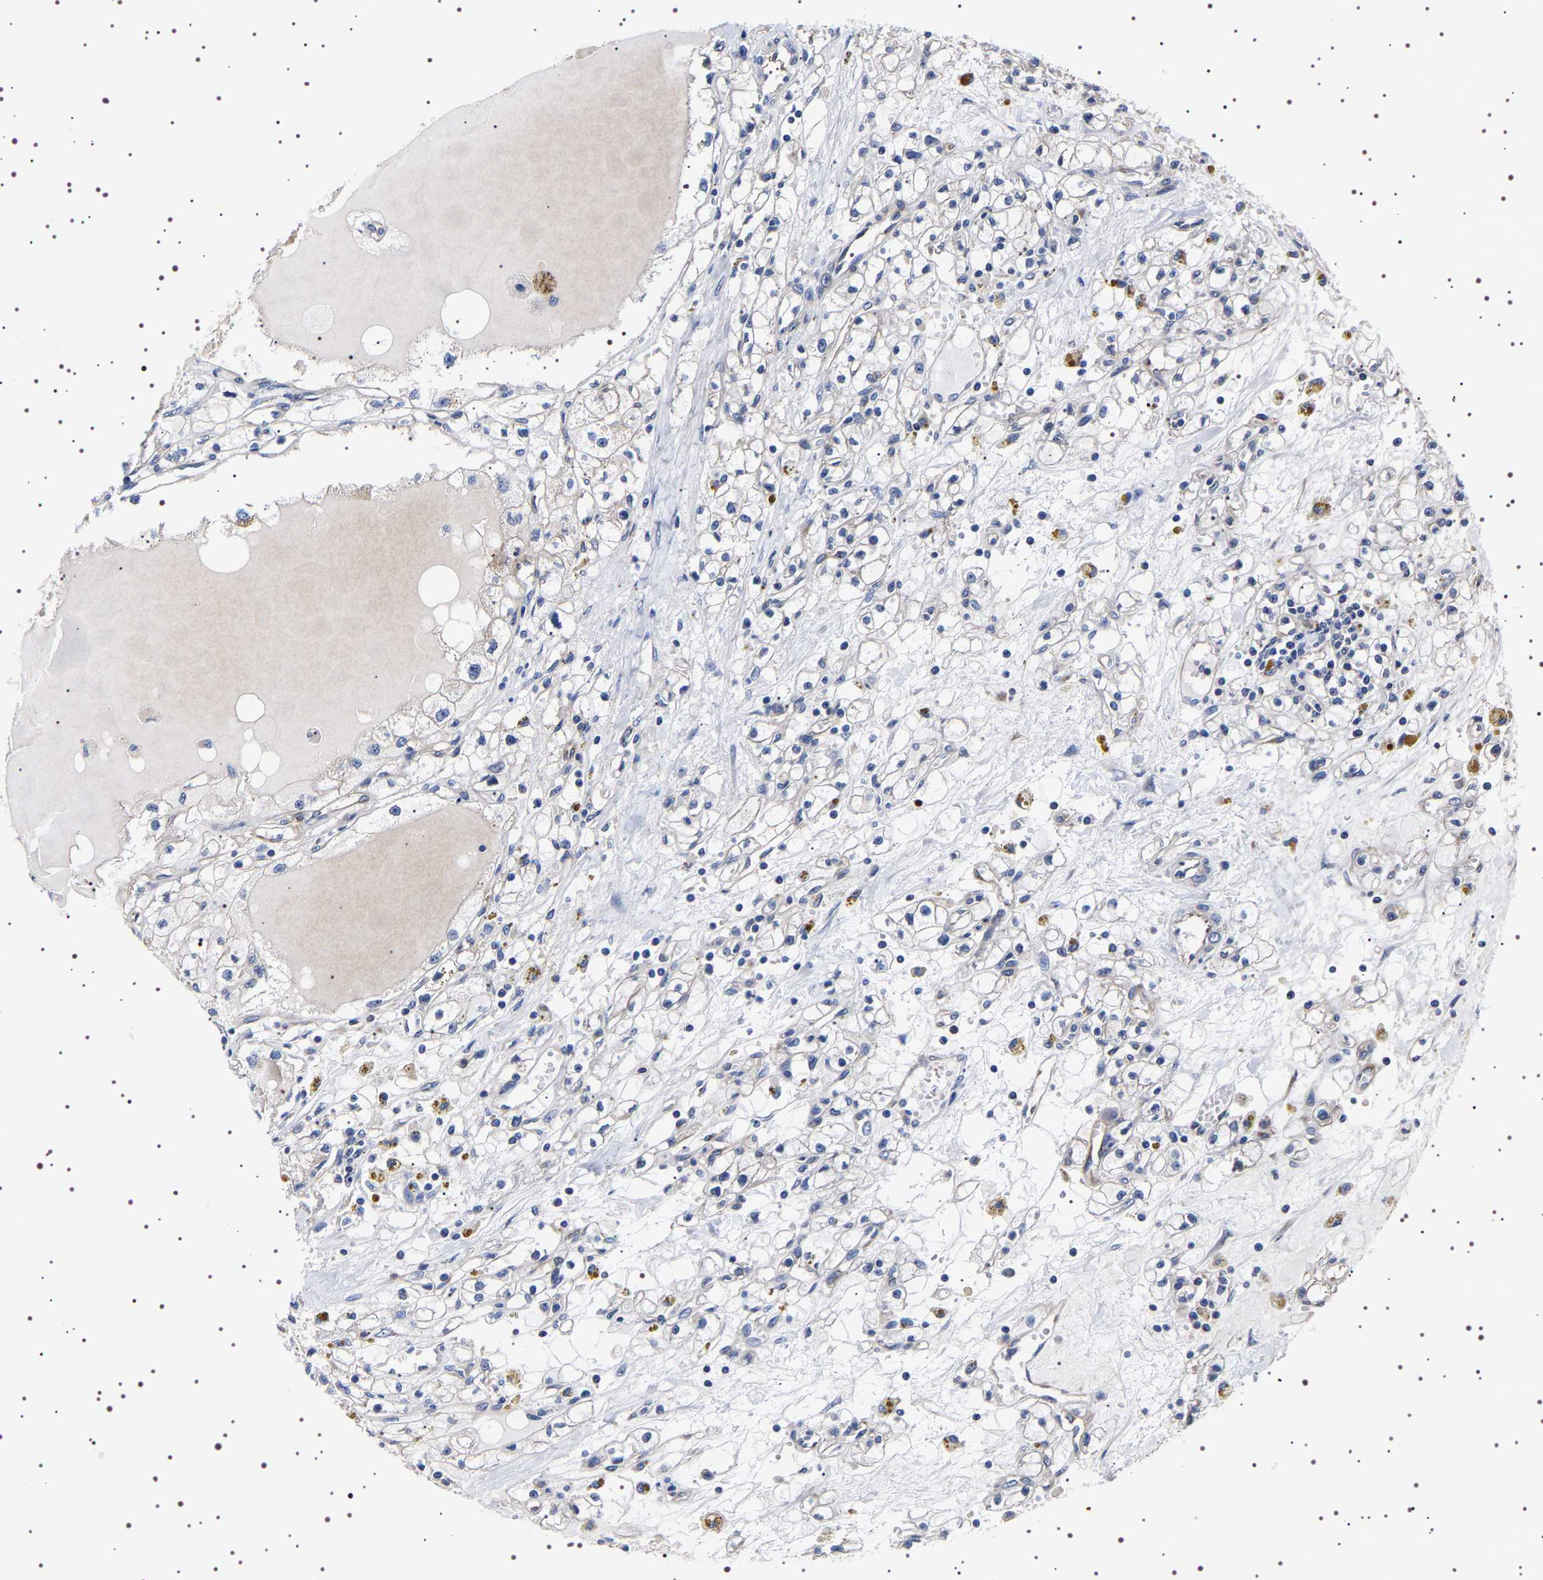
{"staining": {"intensity": "negative", "quantity": "none", "location": "none"}, "tissue": "renal cancer", "cell_type": "Tumor cells", "image_type": "cancer", "snomed": [{"axis": "morphology", "description": "Adenocarcinoma, NOS"}, {"axis": "topography", "description": "Kidney"}], "caption": "Tumor cells are negative for protein expression in human renal cancer (adenocarcinoma).", "gene": "DARS1", "patient": {"sex": "male", "age": 56}}